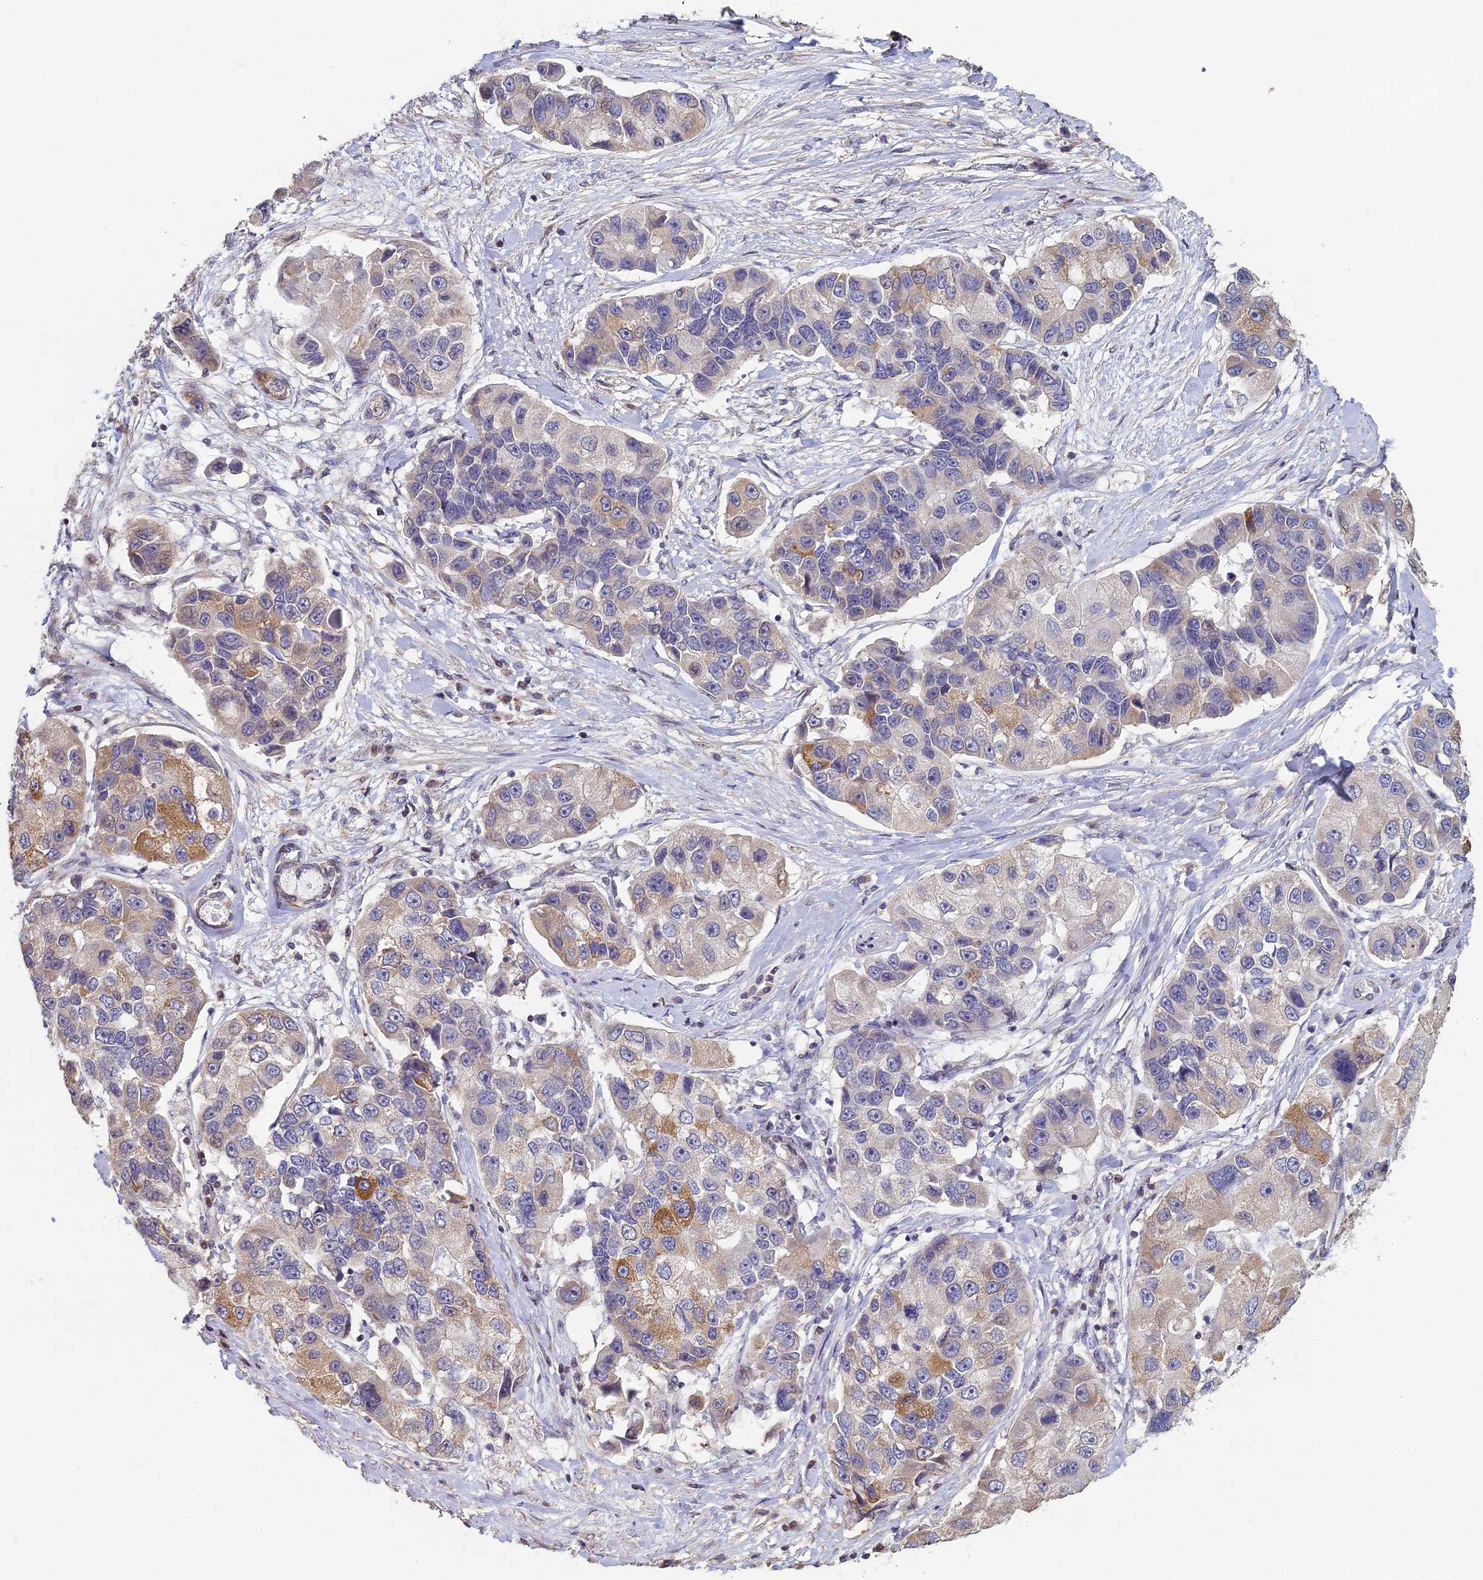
{"staining": {"intensity": "moderate", "quantity": "<25%", "location": "cytoplasmic/membranous"}, "tissue": "lung cancer", "cell_type": "Tumor cells", "image_type": "cancer", "snomed": [{"axis": "morphology", "description": "Adenocarcinoma, NOS"}, {"axis": "topography", "description": "Lung"}], "caption": "A histopathology image of lung cancer stained for a protein shows moderate cytoplasmic/membranous brown staining in tumor cells.", "gene": "DIXDC1", "patient": {"sex": "female", "age": 54}}